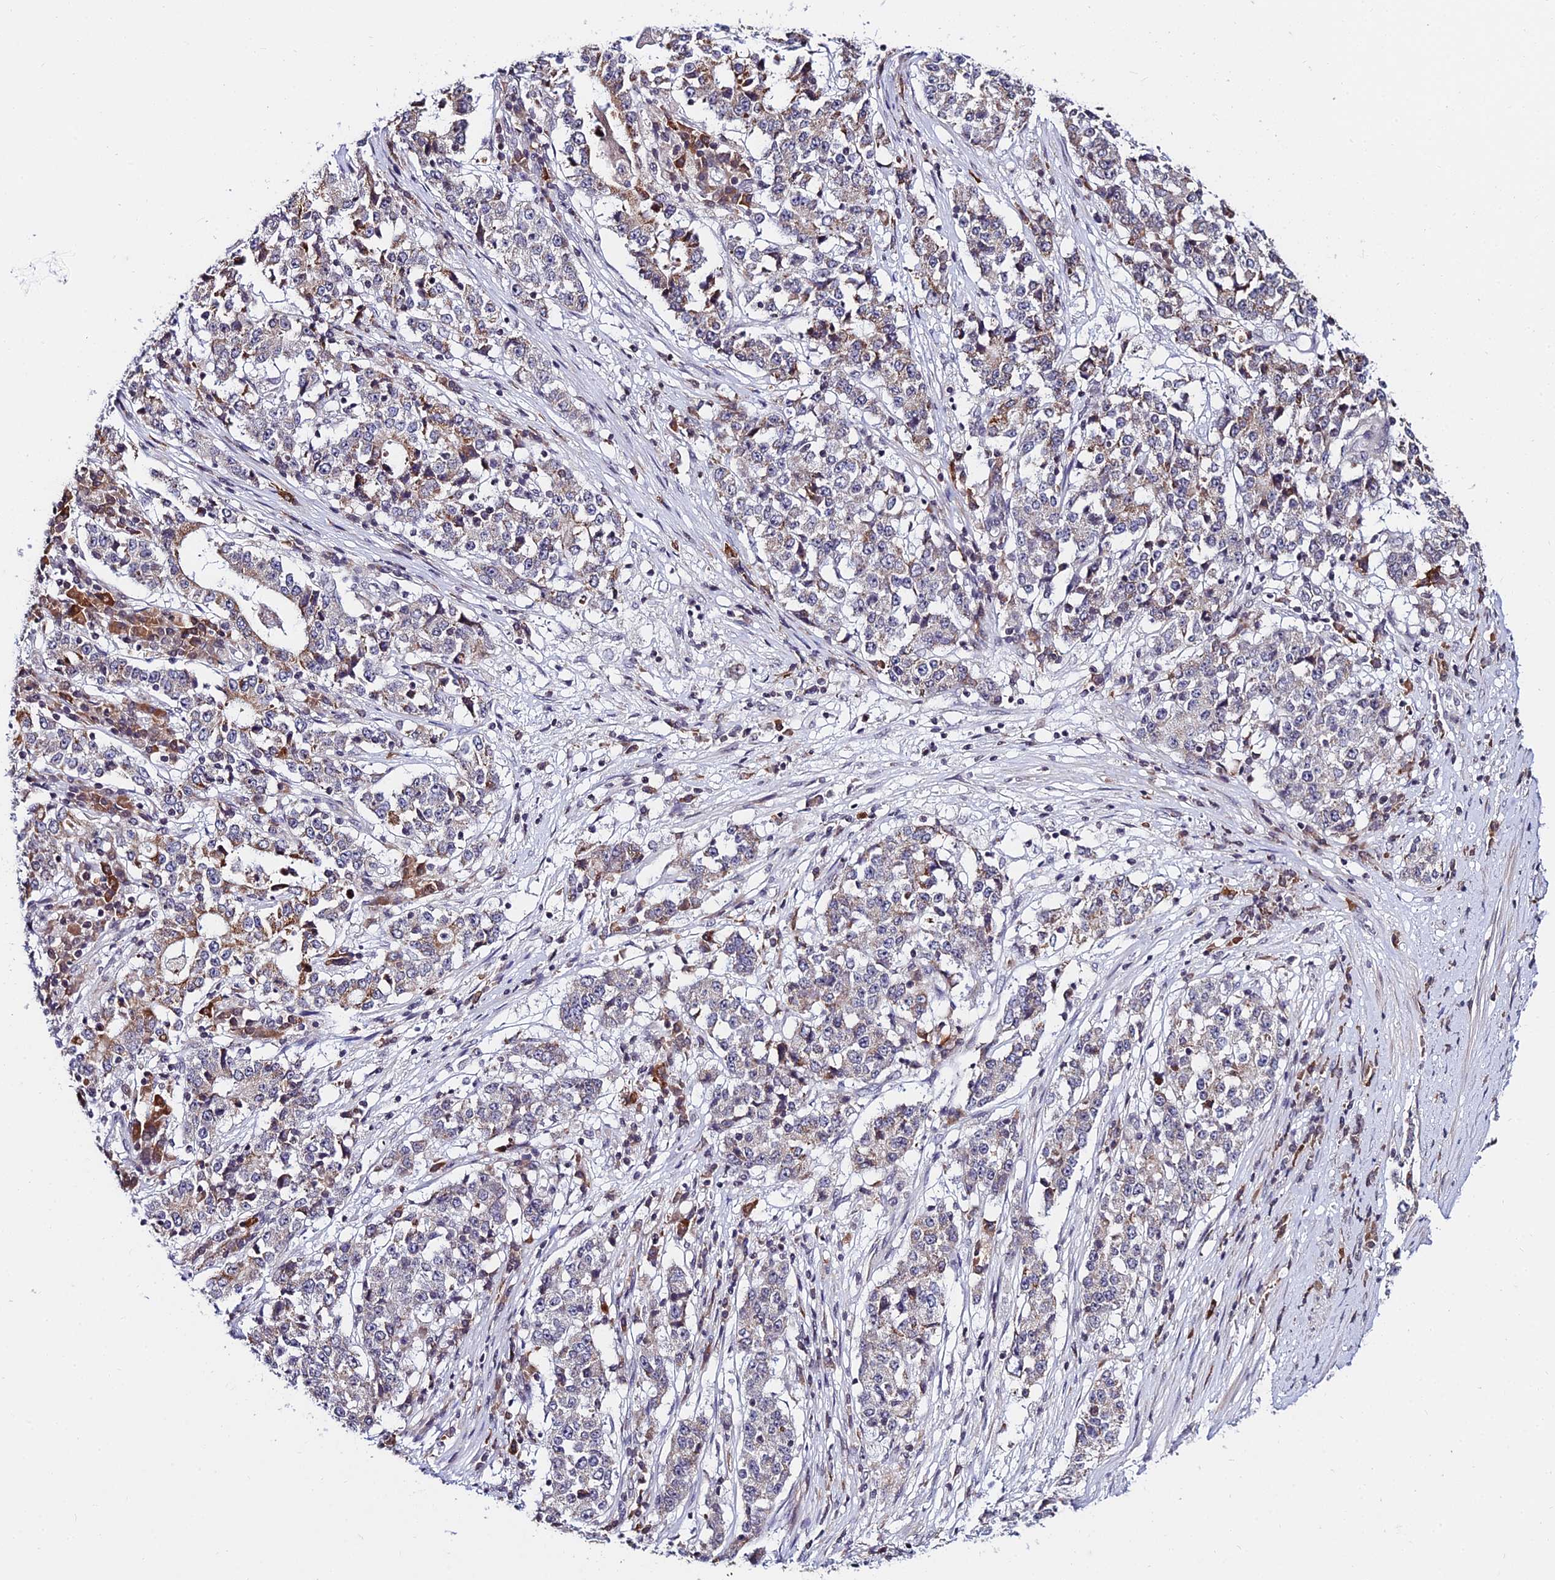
{"staining": {"intensity": "moderate", "quantity": "<25%", "location": "cytoplasmic/membranous"}, "tissue": "stomach cancer", "cell_type": "Tumor cells", "image_type": "cancer", "snomed": [{"axis": "morphology", "description": "Adenocarcinoma, NOS"}, {"axis": "topography", "description": "Stomach"}], "caption": "This is an image of IHC staining of adenocarcinoma (stomach), which shows moderate staining in the cytoplasmic/membranous of tumor cells.", "gene": "CDNF", "patient": {"sex": "male", "age": 59}}